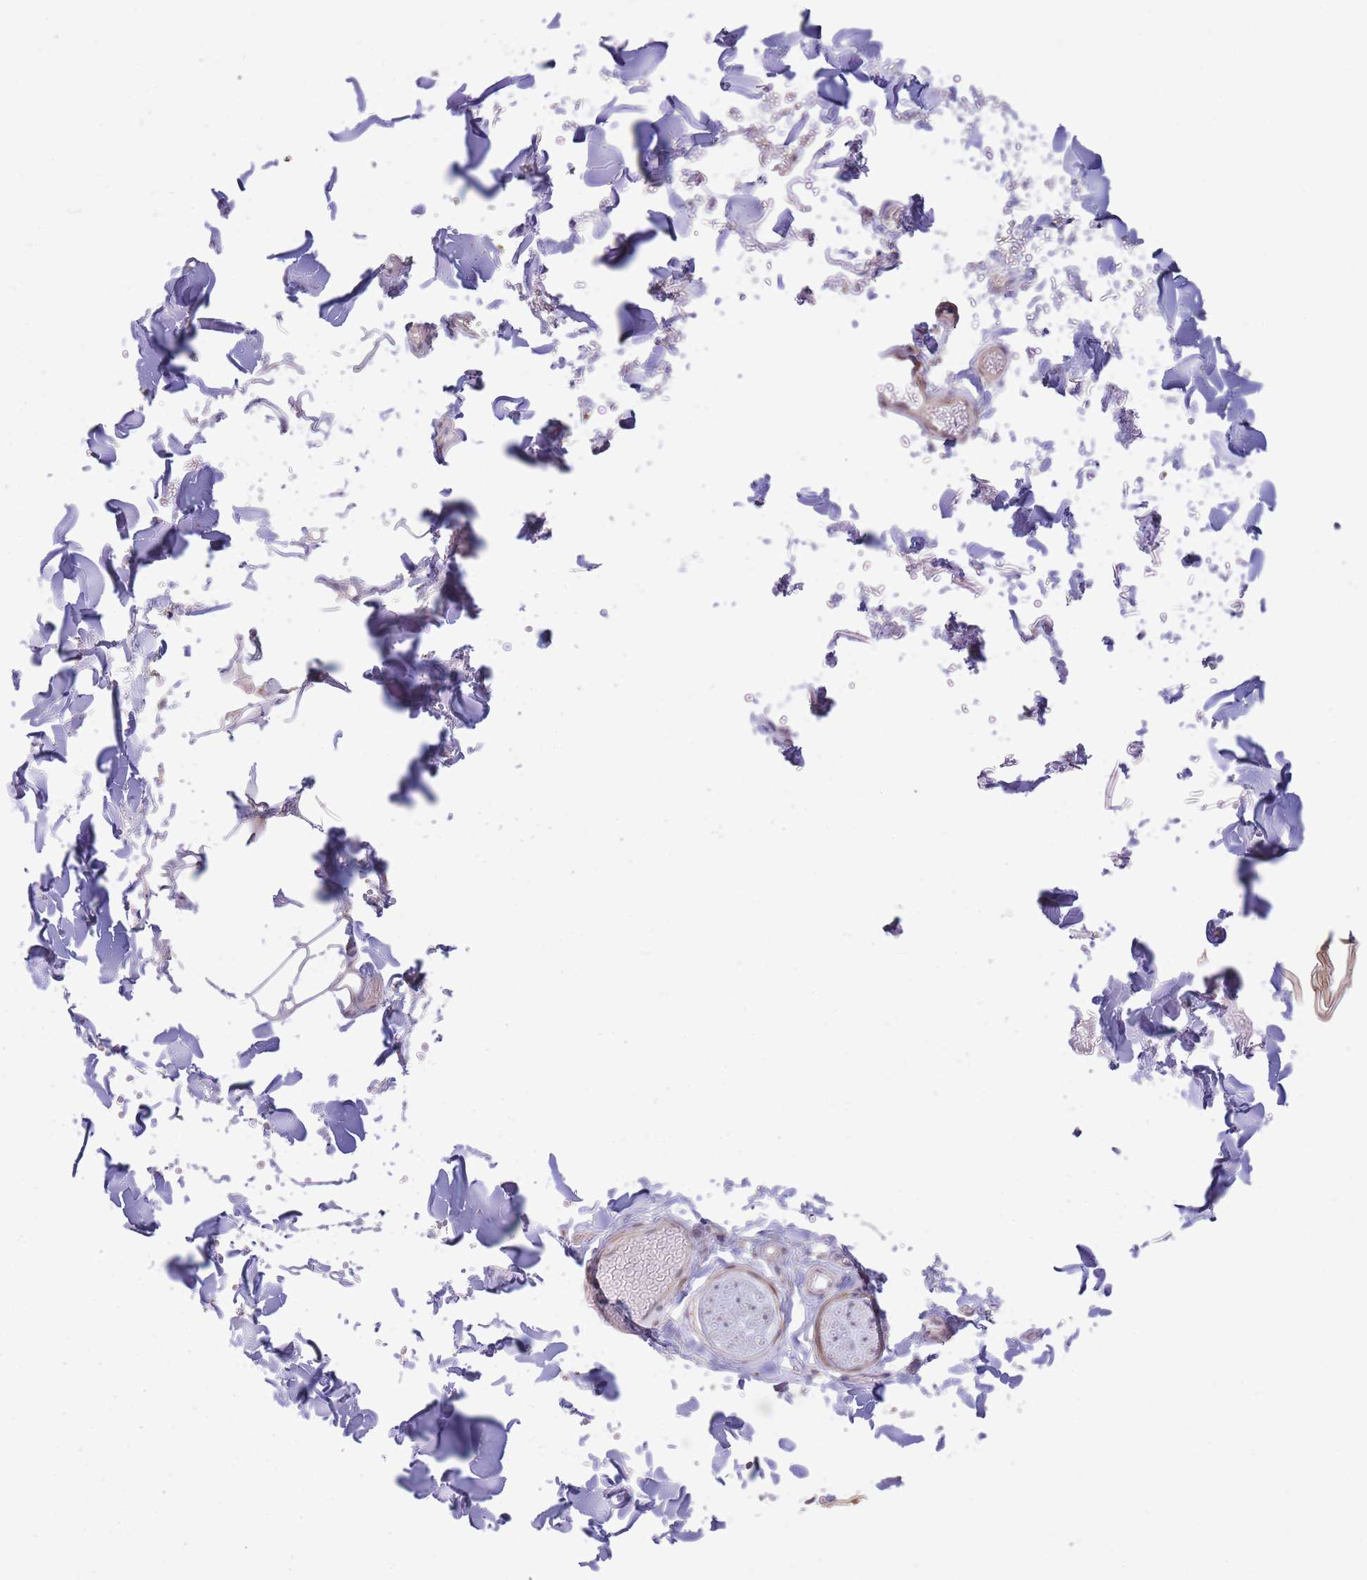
{"staining": {"intensity": "negative", "quantity": "none", "location": "none"}, "tissue": "adipose tissue", "cell_type": "Adipocytes", "image_type": "normal", "snomed": [{"axis": "morphology", "description": "Normal tissue, NOS"}, {"axis": "topography", "description": "Salivary gland"}, {"axis": "topography", "description": "Peripheral nerve tissue"}], "caption": "Adipocytes show no significant protein staining in benign adipose tissue. (DAB (3,3'-diaminobenzidine) immunohistochemistry (IHC) visualized using brightfield microscopy, high magnification).", "gene": "SMC6", "patient": {"sex": "male", "age": 38}}